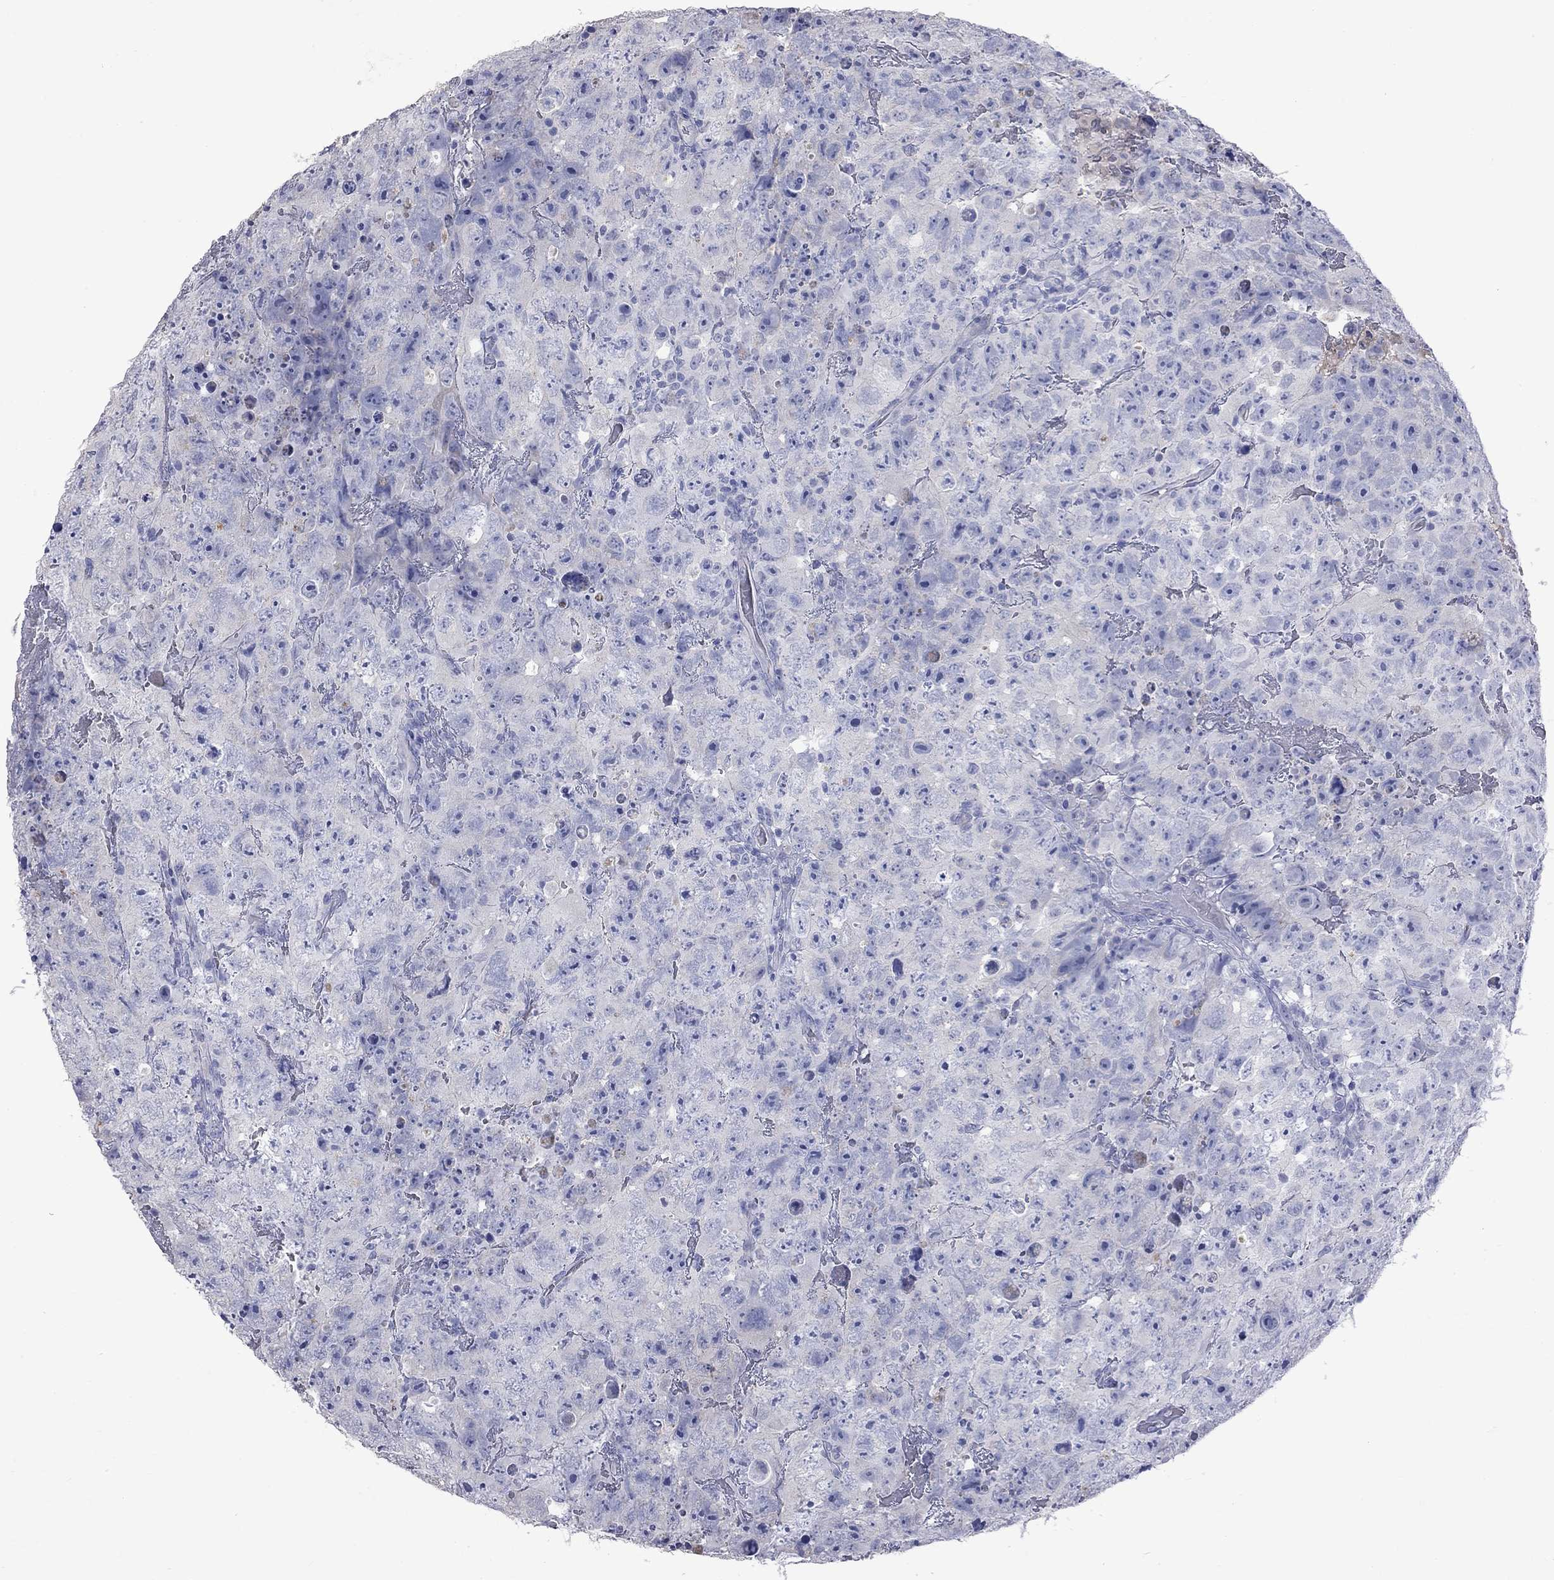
{"staining": {"intensity": "negative", "quantity": "none", "location": "none"}, "tissue": "testis cancer", "cell_type": "Tumor cells", "image_type": "cancer", "snomed": [{"axis": "morphology", "description": "Carcinoma, Embryonal, NOS"}, {"axis": "topography", "description": "Testis"}], "caption": "An IHC histopathology image of embryonal carcinoma (testis) is shown. There is no staining in tumor cells of embryonal carcinoma (testis). (Brightfield microscopy of DAB (3,3'-diaminobenzidine) immunohistochemistry (IHC) at high magnification).", "gene": "KCND2", "patient": {"sex": "male", "age": 24}}